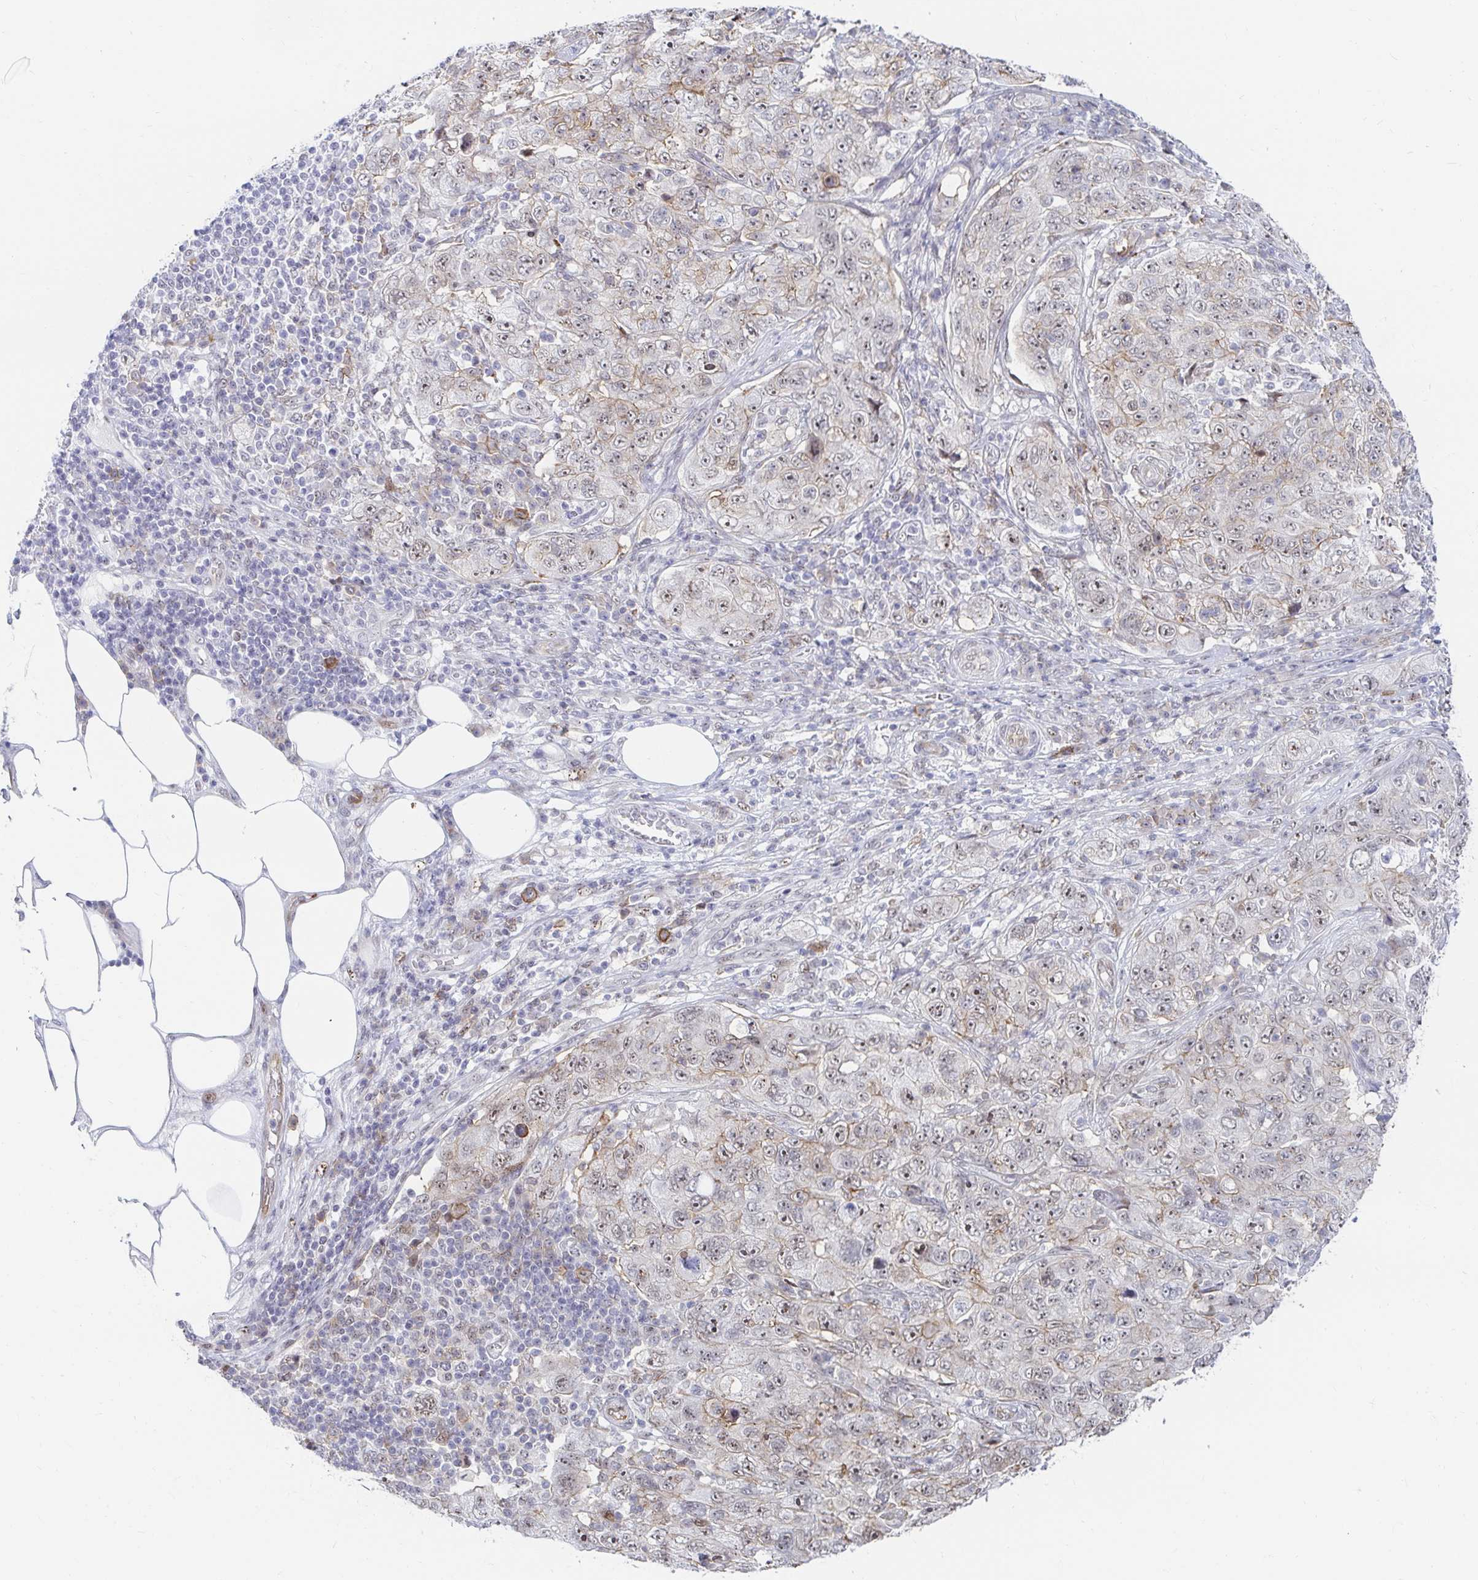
{"staining": {"intensity": "weak", "quantity": "25%-75%", "location": "cytoplasmic/membranous,nuclear"}, "tissue": "pancreatic cancer", "cell_type": "Tumor cells", "image_type": "cancer", "snomed": [{"axis": "morphology", "description": "Adenocarcinoma, NOS"}, {"axis": "topography", "description": "Pancreas"}], "caption": "High-magnification brightfield microscopy of adenocarcinoma (pancreatic) stained with DAB (brown) and counterstained with hematoxylin (blue). tumor cells exhibit weak cytoplasmic/membranous and nuclear positivity is seen in approximately25%-75% of cells.", "gene": "COL28A1", "patient": {"sex": "male", "age": 68}}